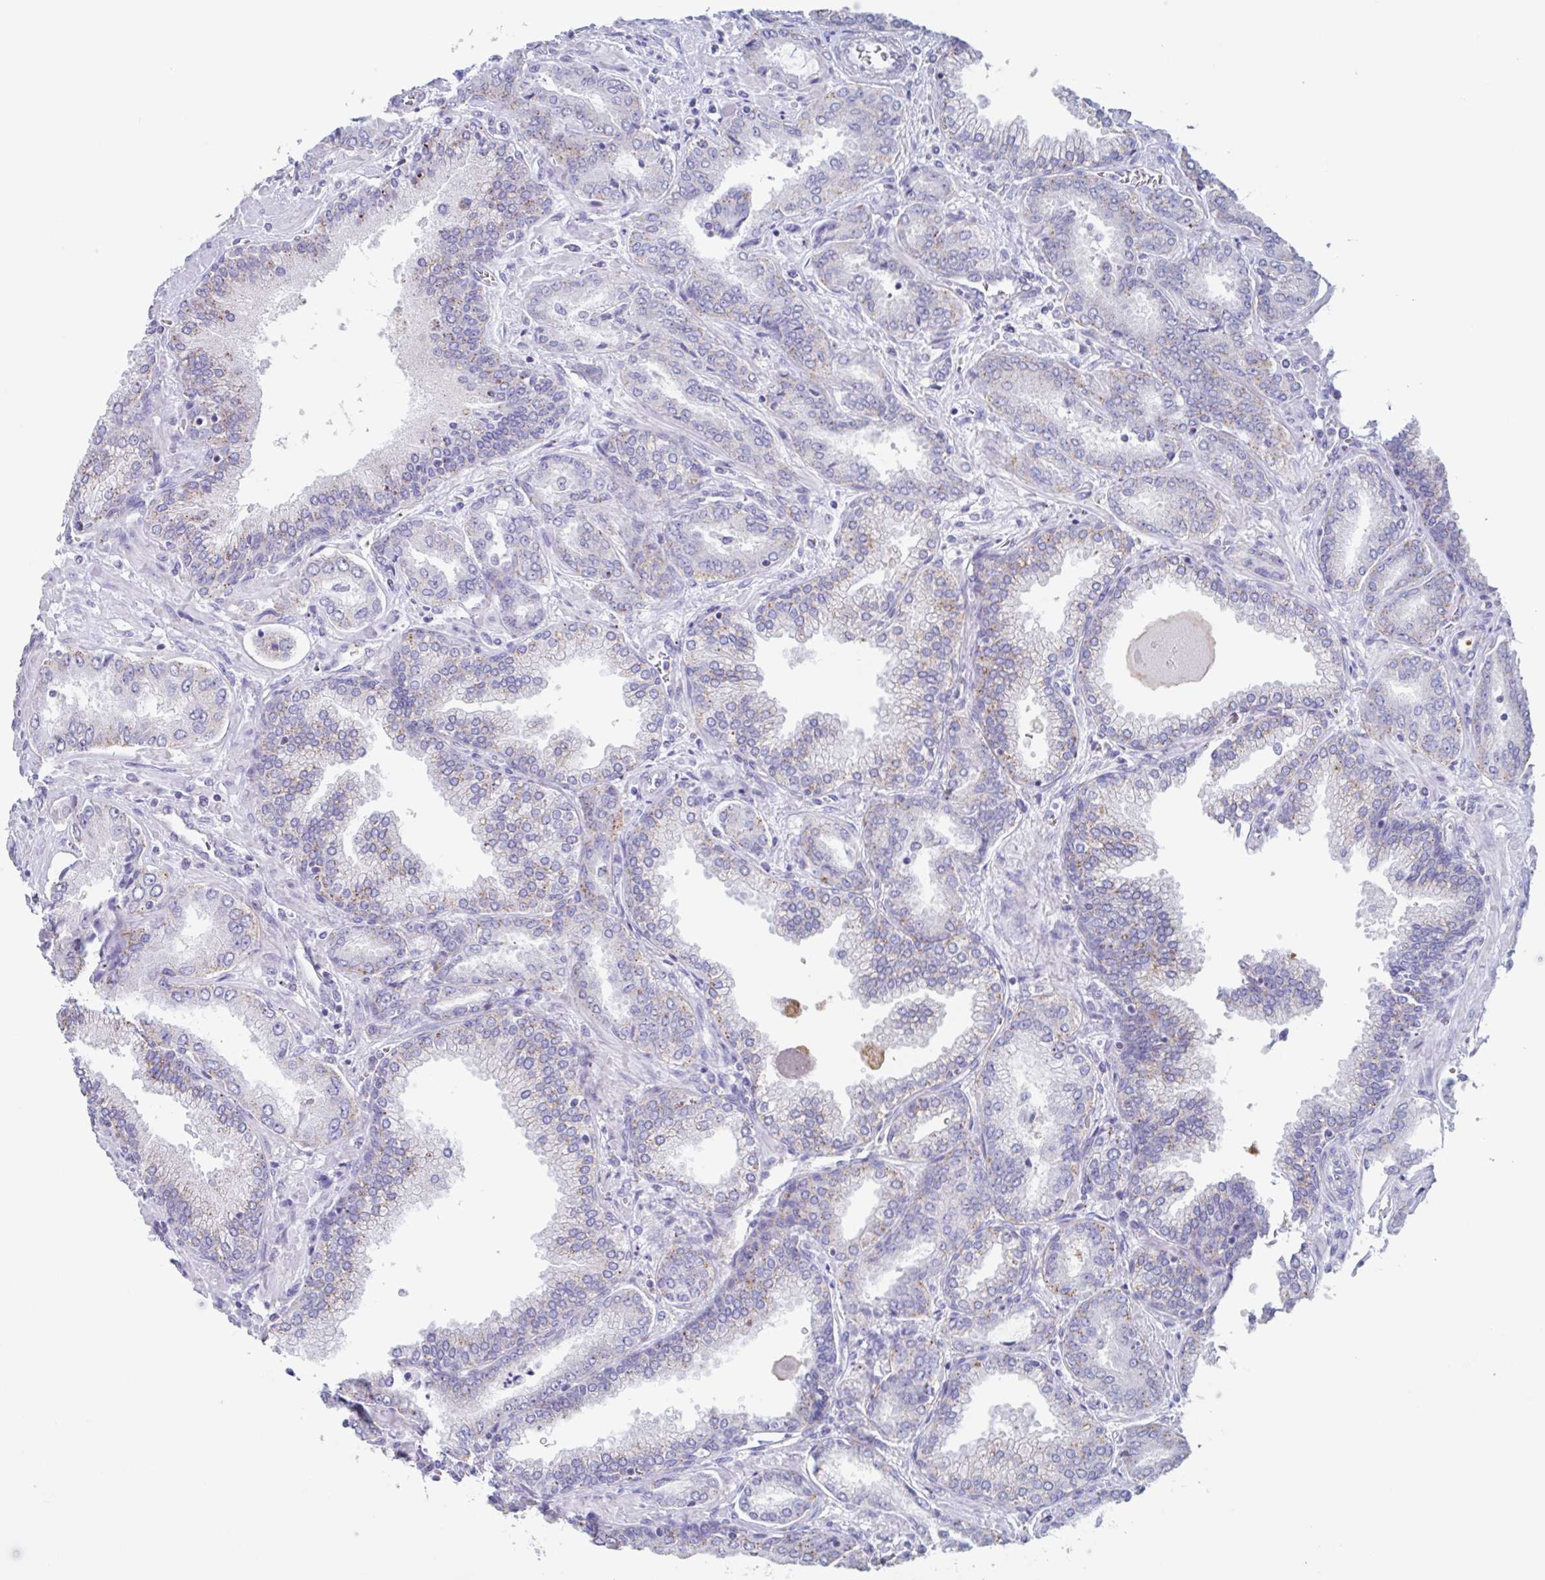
{"staining": {"intensity": "negative", "quantity": "none", "location": "none"}, "tissue": "prostate cancer", "cell_type": "Tumor cells", "image_type": "cancer", "snomed": [{"axis": "morphology", "description": "Adenocarcinoma, High grade"}, {"axis": "topography", "description": "Prostate"}], "caption": "This is a micrograph of immunohistochemistry (IHC) staining of prostate adenocarcinoma (high-grade), which shows no staining in tumor cells.", "gene": "CHMP5", "patient": {"sex": "male", "age": 72}}